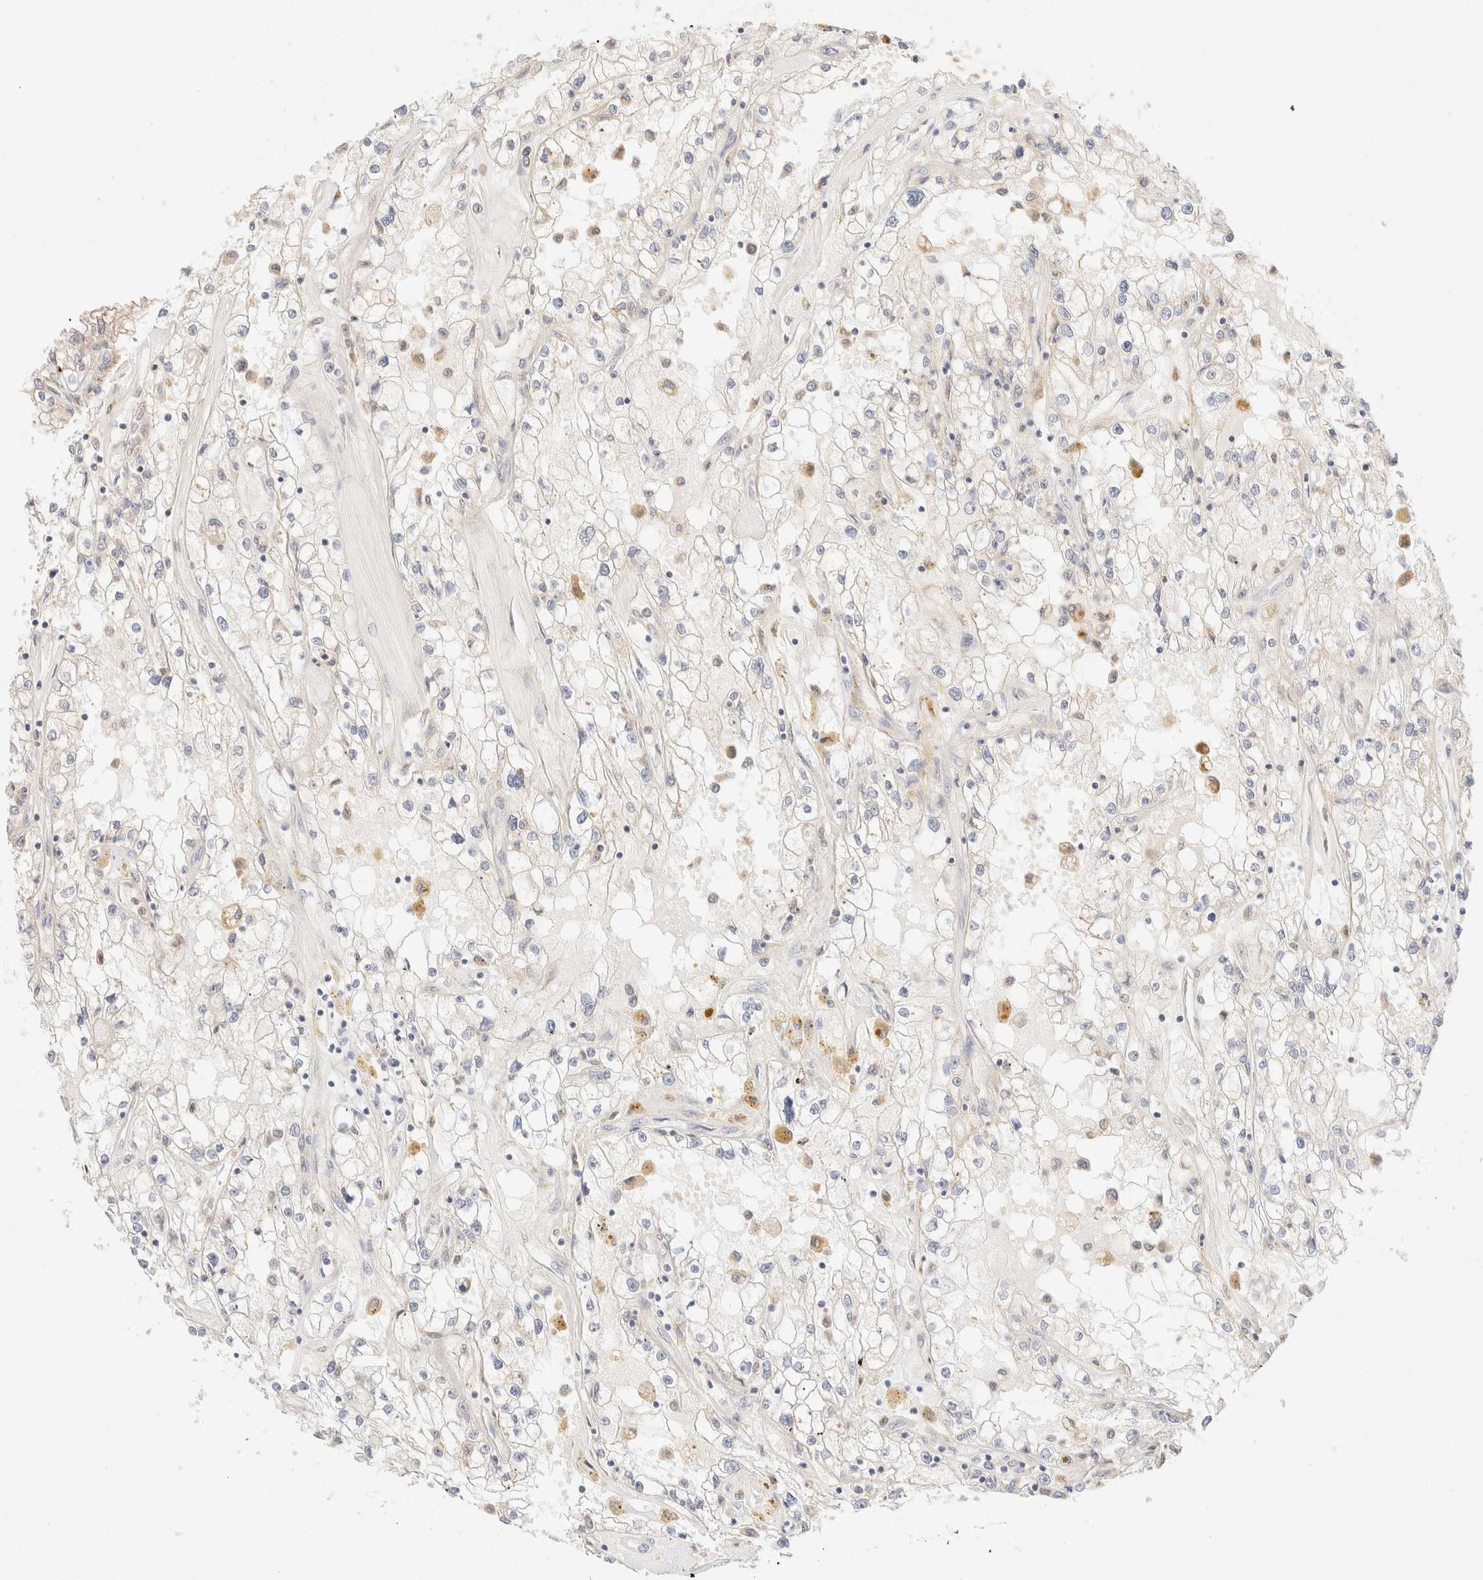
{"staining": {"intensity": "negative", "quantity": "none", "location": "none"}, "tissue": "renal cancer", "cell_type": "Tumor cells", "image_type": "cancer", "snomed": [{"axis": "morphology", "description": "Adenocarcinoma, NOS"}, {"axis": "topography", "description": "Kidney"}], "caption": "This is an IHC histopathology image of human renal cancer. There is no expression in tumor cells.", "gene": "SNTB1", "patient": {"sex": "male", "age": 56}}